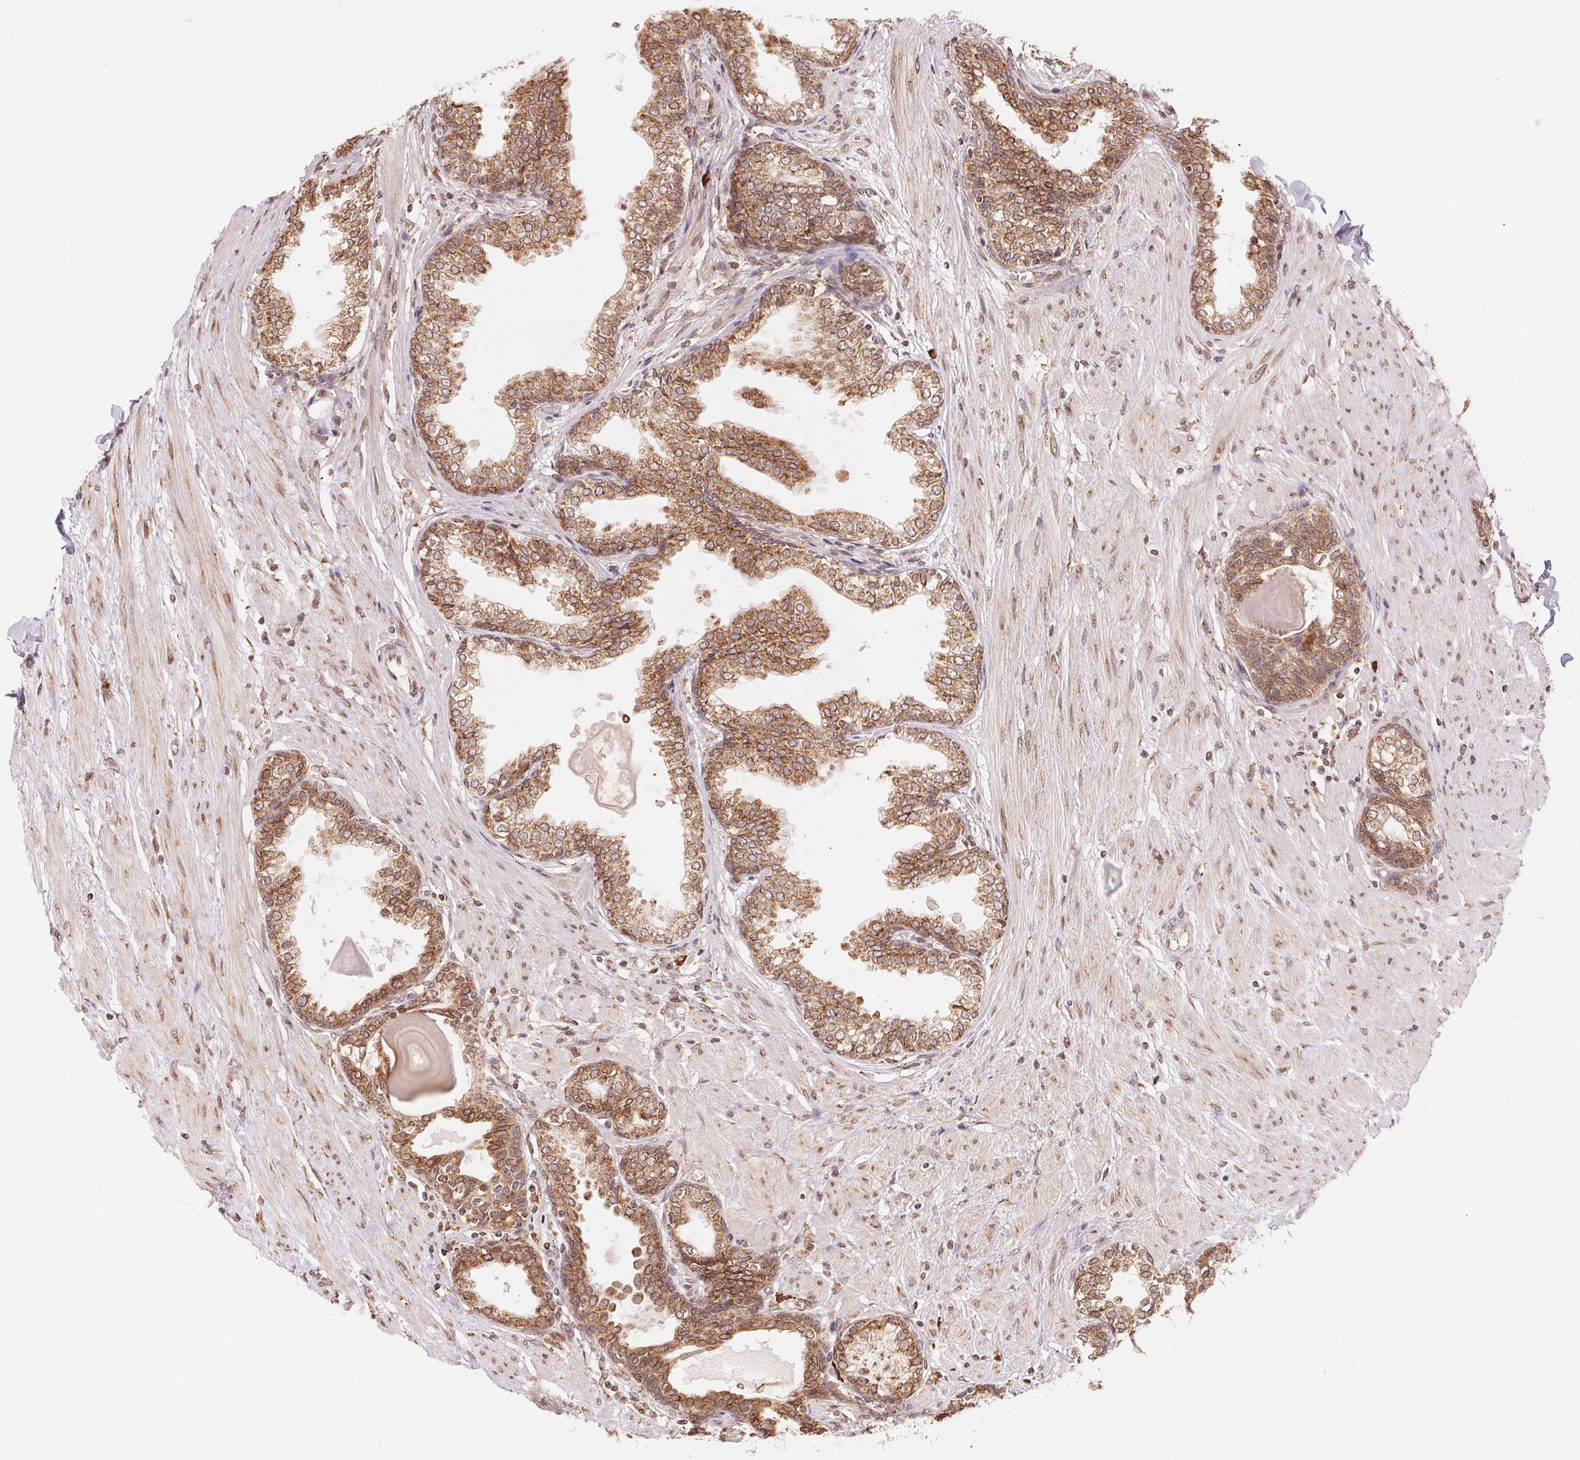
{"staining": {"intensity": "moderate", "quantity": ">75%", "location": "cytoplasmic/membranous"}, "tissue": "prostate", "cell_type": "Glandular cells", "image_type": "normal", "snomed": [{"axis": "morphology", "description": "Normal tissue, NOS"}, {"axis": "topography", "description": "Prostate"}], "caption": "Immunohistochemistry image of unremarkable human prostate stained for a protein (brown), which displays medium levels of moderate cytoplasmic/membranous positivity in approximately >75% of glandular cells.", "gene": "RPN1", "patient": {"sex": "male", "age": 55}}